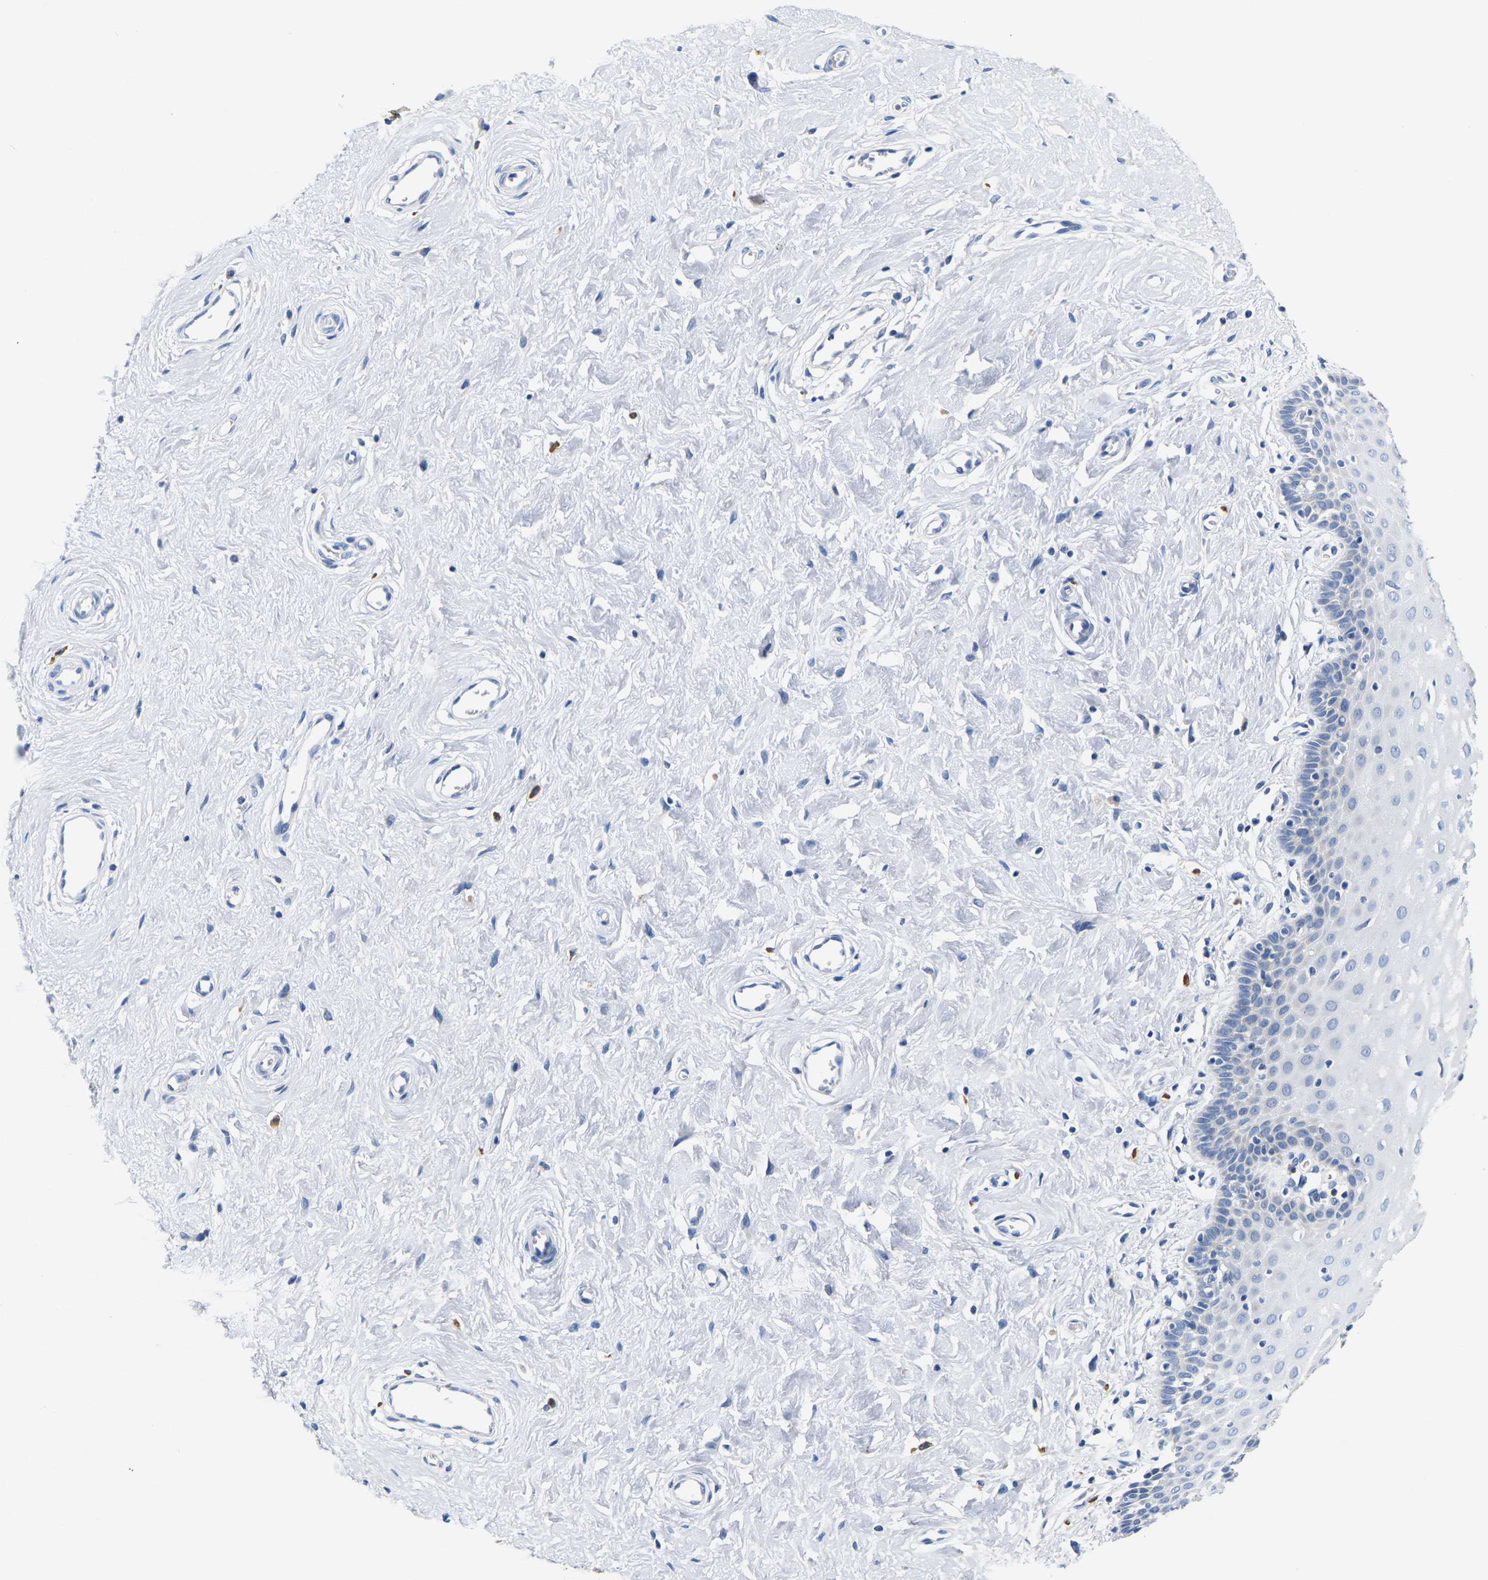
{"staining": {"intensity": "negative", "quantity": "none", "location": "none"}, "tissue": "cervix", "cell_type": "Glandular cells", "image_type": "normal", "snomed": [{"axis": "morphology", "description": "Normal tissue, NOS"}, {"axis": "topography", "description": "Cervix"}], "caption": "An image of human cervix is negative for staining in glandular cells. (Stains: DAB (3,3'-diaminobenzidine) IHC with hematoxylin counter stain, Microscopy: brightfield microscopy at high magnification).", "gene": "NOCT", "patient": {"sex": "female", "age": 55}}